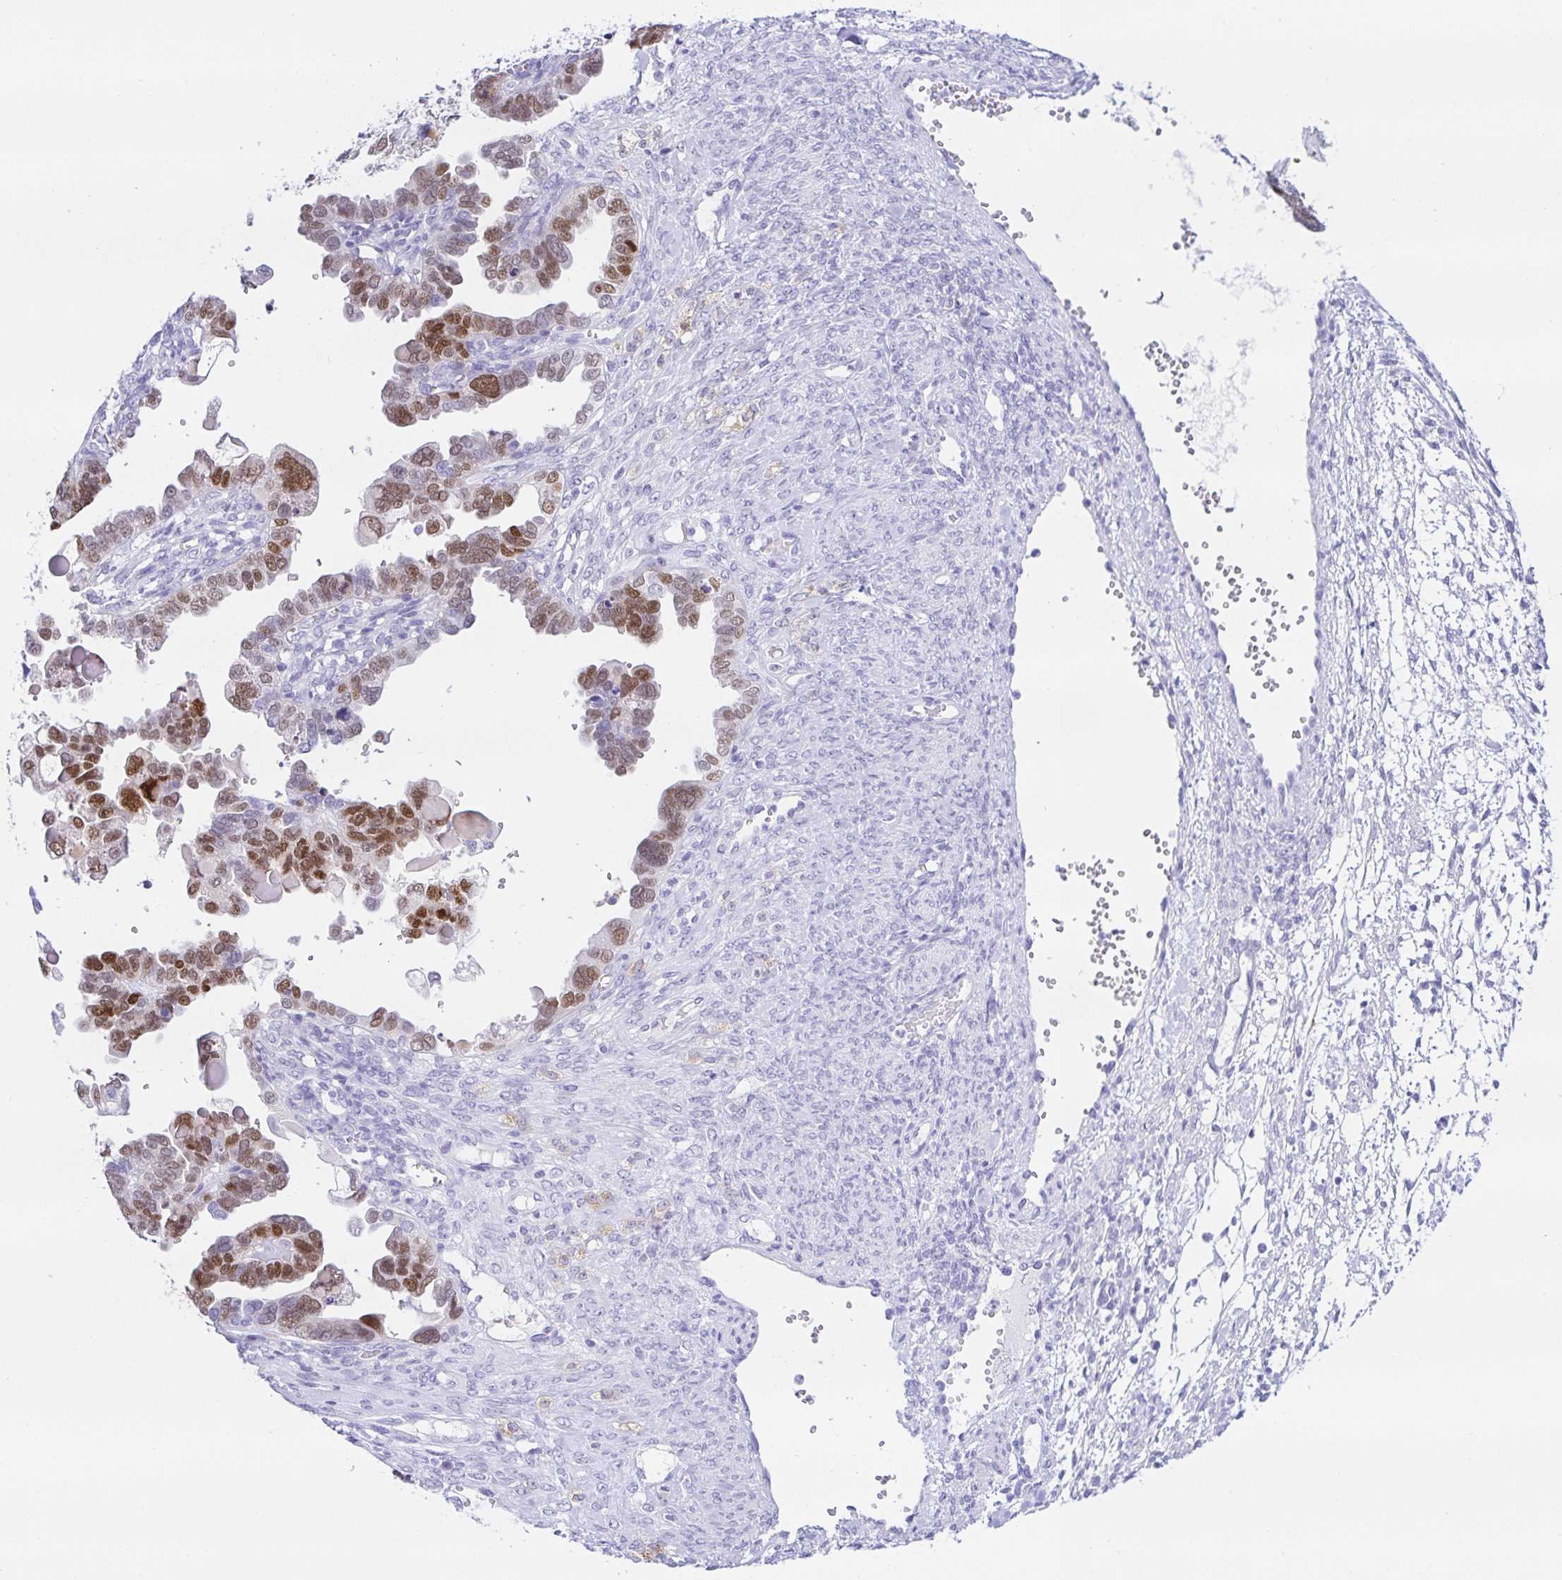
{"staining": {"intensity": "moderate", "quantity": ">75%", "location": "nuclear"}, "tissue": "ovarian cancer", "cell_type": "Tumor cells", "image_type": "cancer", "snomed": [{"axis": "morphology", "description": "Cystadenocarcinoma, serous, NOS"}, {"axis": "topography", "description": "Ovary"}], "caption": "Moderate nuclear positivity for a protein is seen in approximately >75% of tumor cells of ovarian serous cystadenocarcinoma using immunohistochemistry.", "gene": "PAX8", "patient": {"sex": "female", "age": 51}}